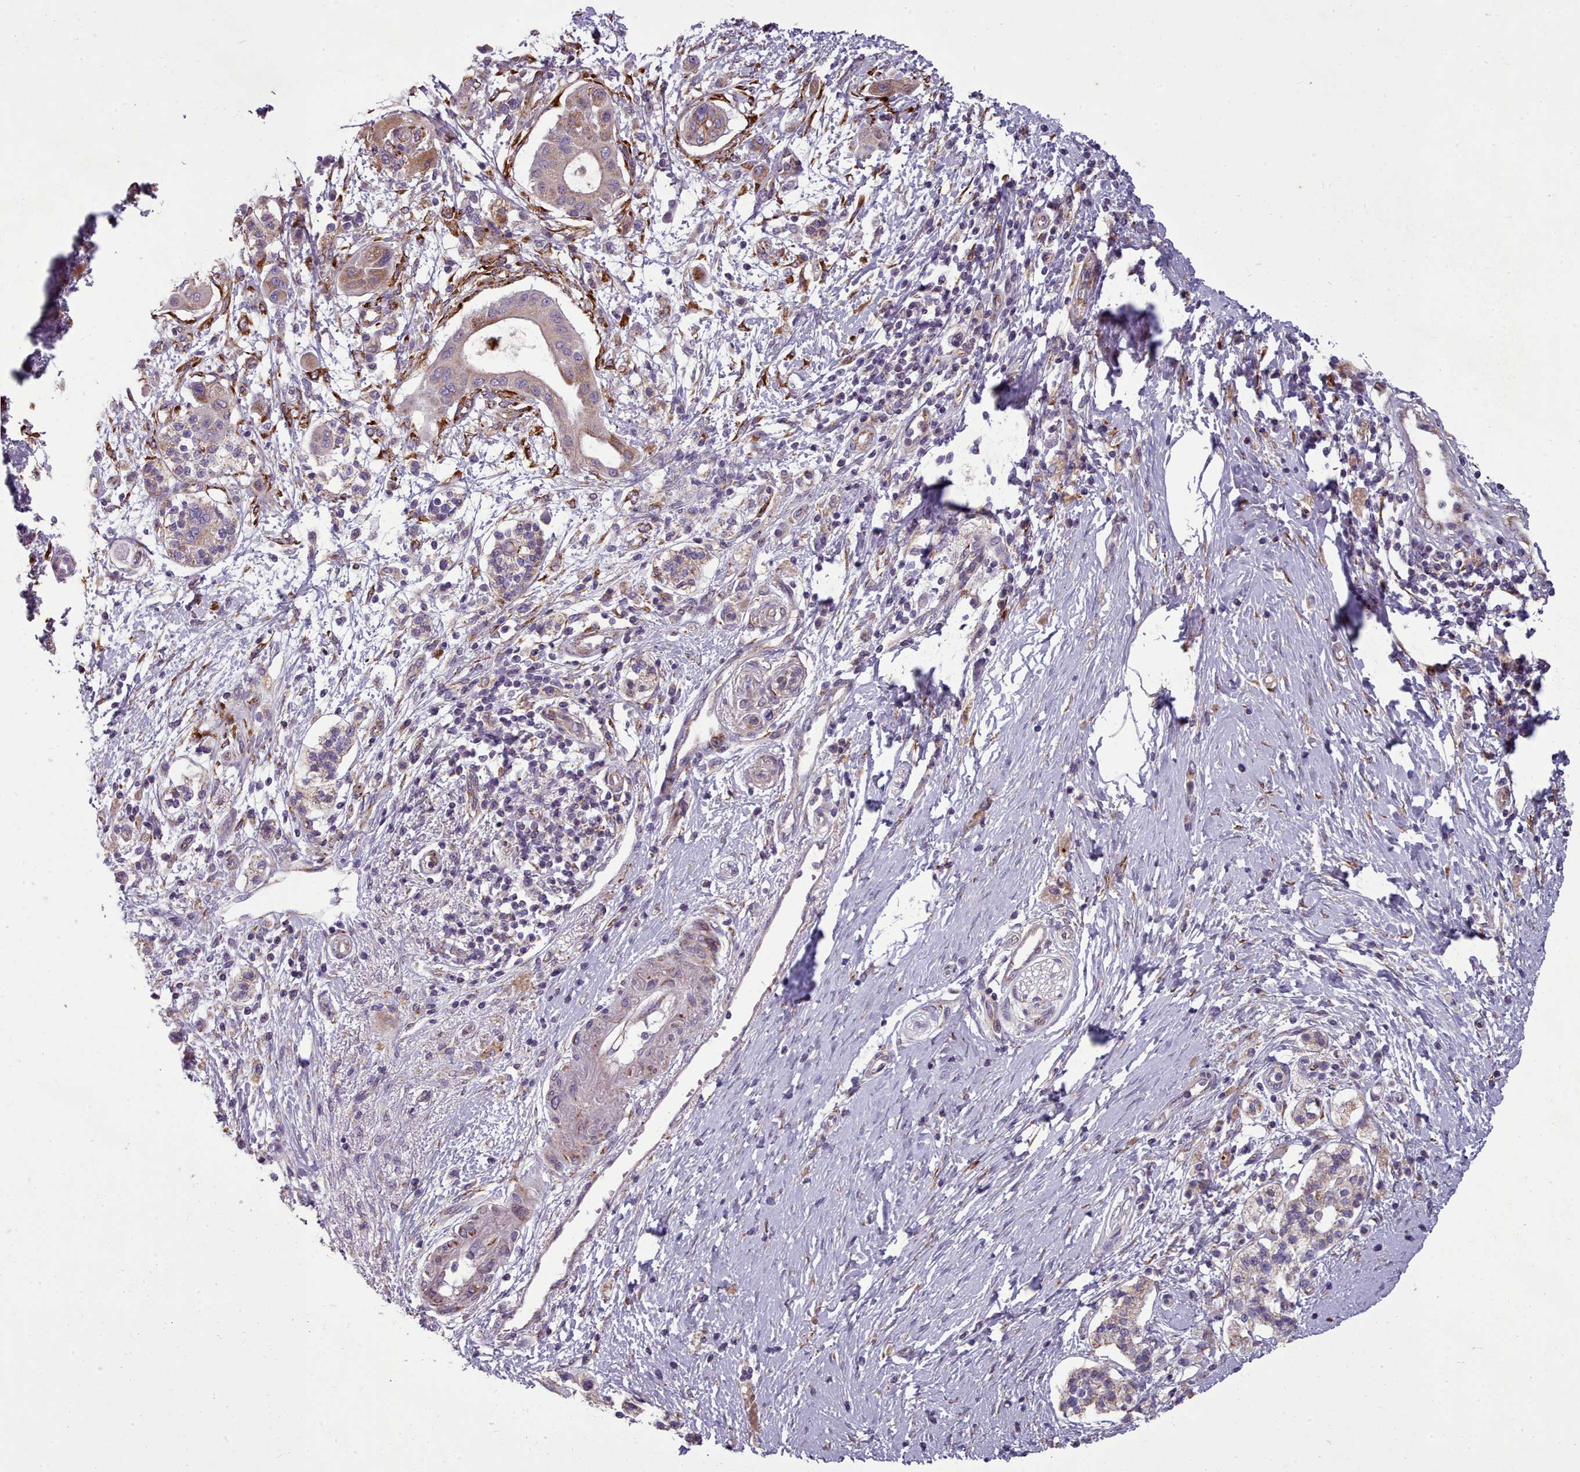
{"staining": {"intensity": "weak", "quantity": "25%-75%", "location": "cytoplasmic/membranous"}, "tissue": "pancreatic cancer", "cell_type": "Tumor cells", "image_type": "cancer", "snomed": [{"axis": "morphology", "description": "Adenocarcinoma, NOS"}, {"axis": "topography", "description": "Pancreas"}], "caption": "Pancreatic cancer (adenocarcinoma) stained for a protein (brown) exhibits weak cytoplasmic/membranous positive expression in approximately 25%-75% of tumor cells.", "gene": "FKBP10", "patient": {"sex": "male", "age": 68}}